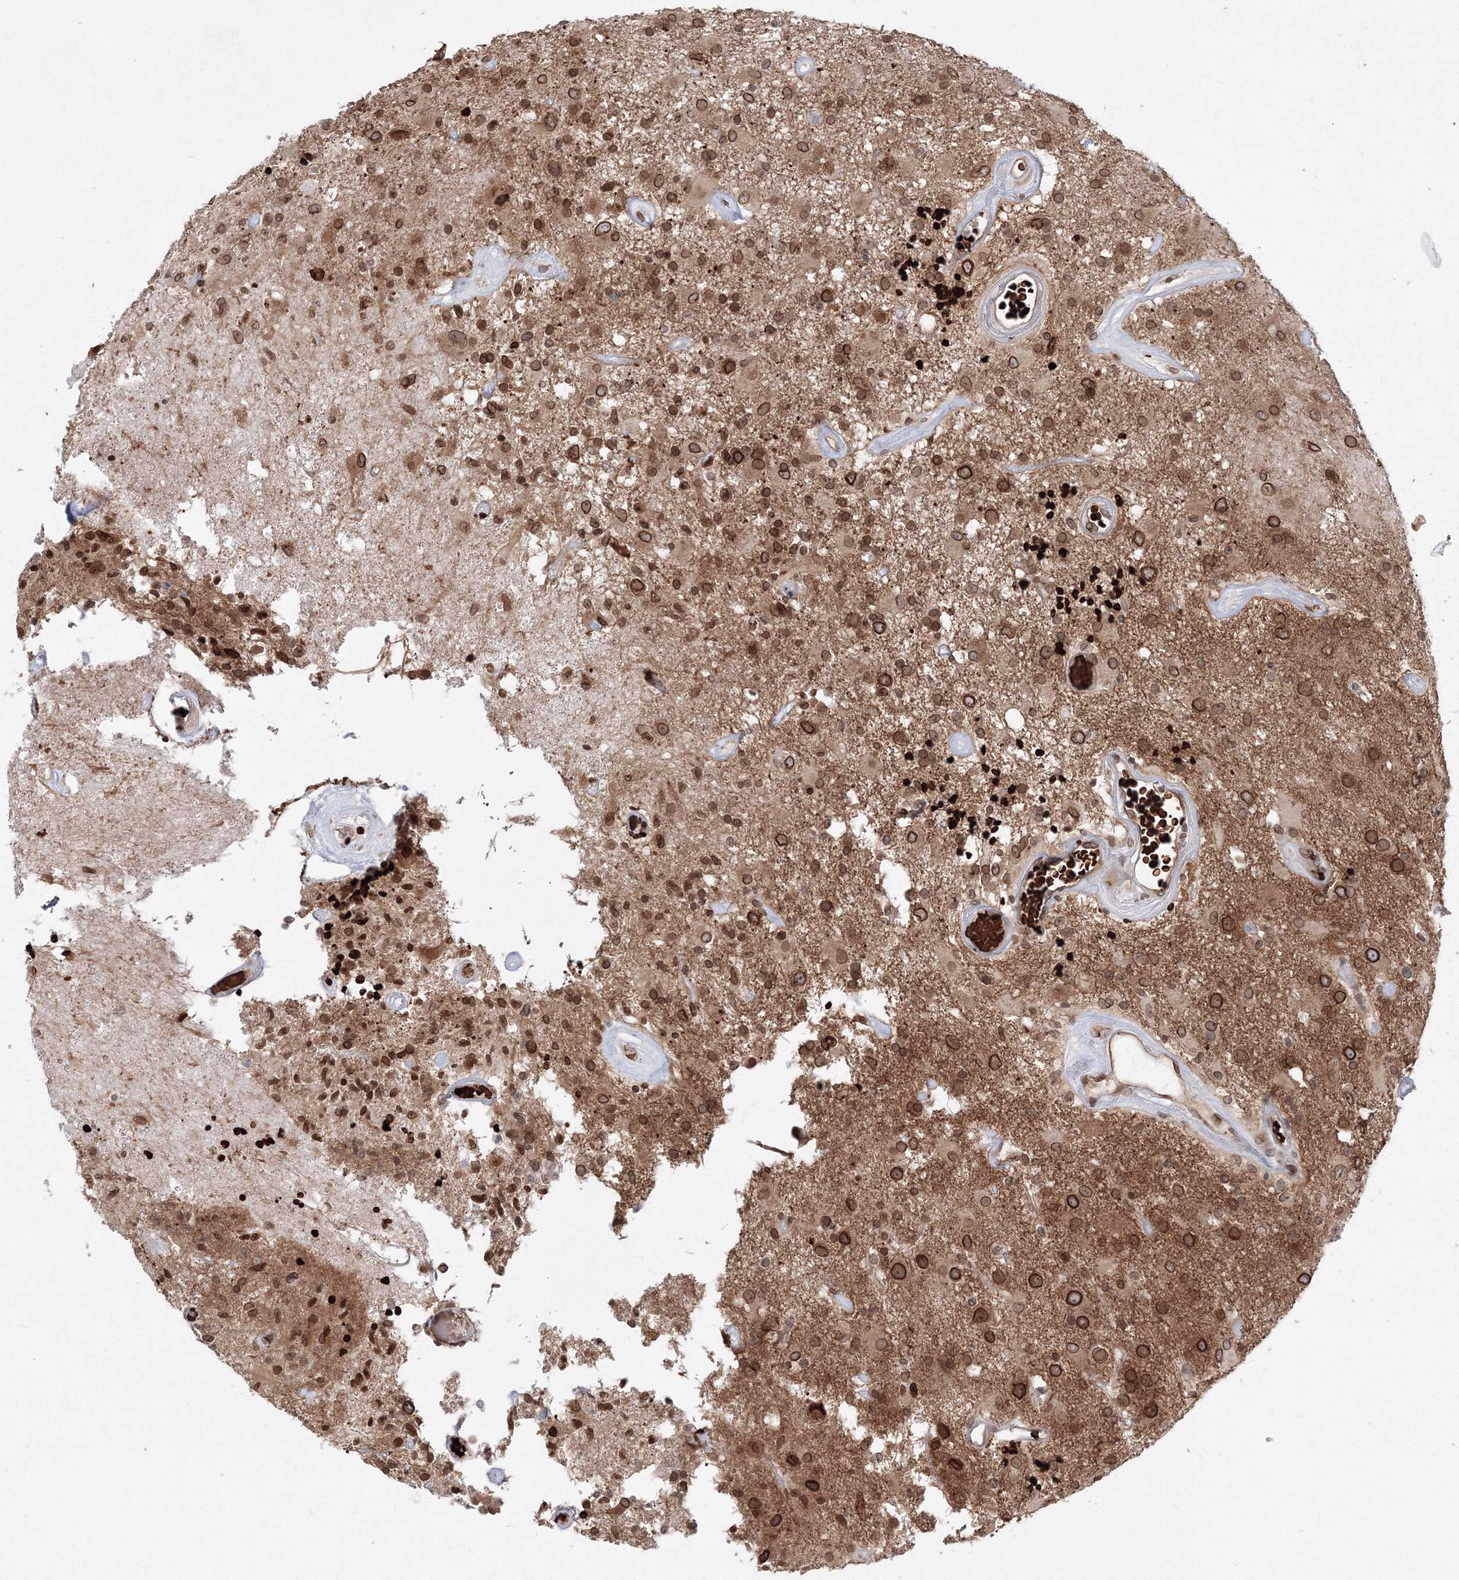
{"staining": {"intensity": "strong", "quantity": ">75%", "location": "cytoplasmic/membranous,nuclear"}, "tissue": "glioma", "cell_type": "Tumor cells", "image_type": "cancer", "snomed": [{"axis": "morphology", "description": "Glioma, malignant, High grade"}, {"axis": "morphology", "description": "Glioblastoma, NOS"}, {"axis": "topography", "description": "Brain"}], "caption": "Glioblastoma was stained to show a protein in brown. There is high levels of strong cytoplasmic/membranous and nuclear staining in about >75% of tumor cells.", "gene": "DNAJB2", "patient": {"sex": "male", "age": 60}}